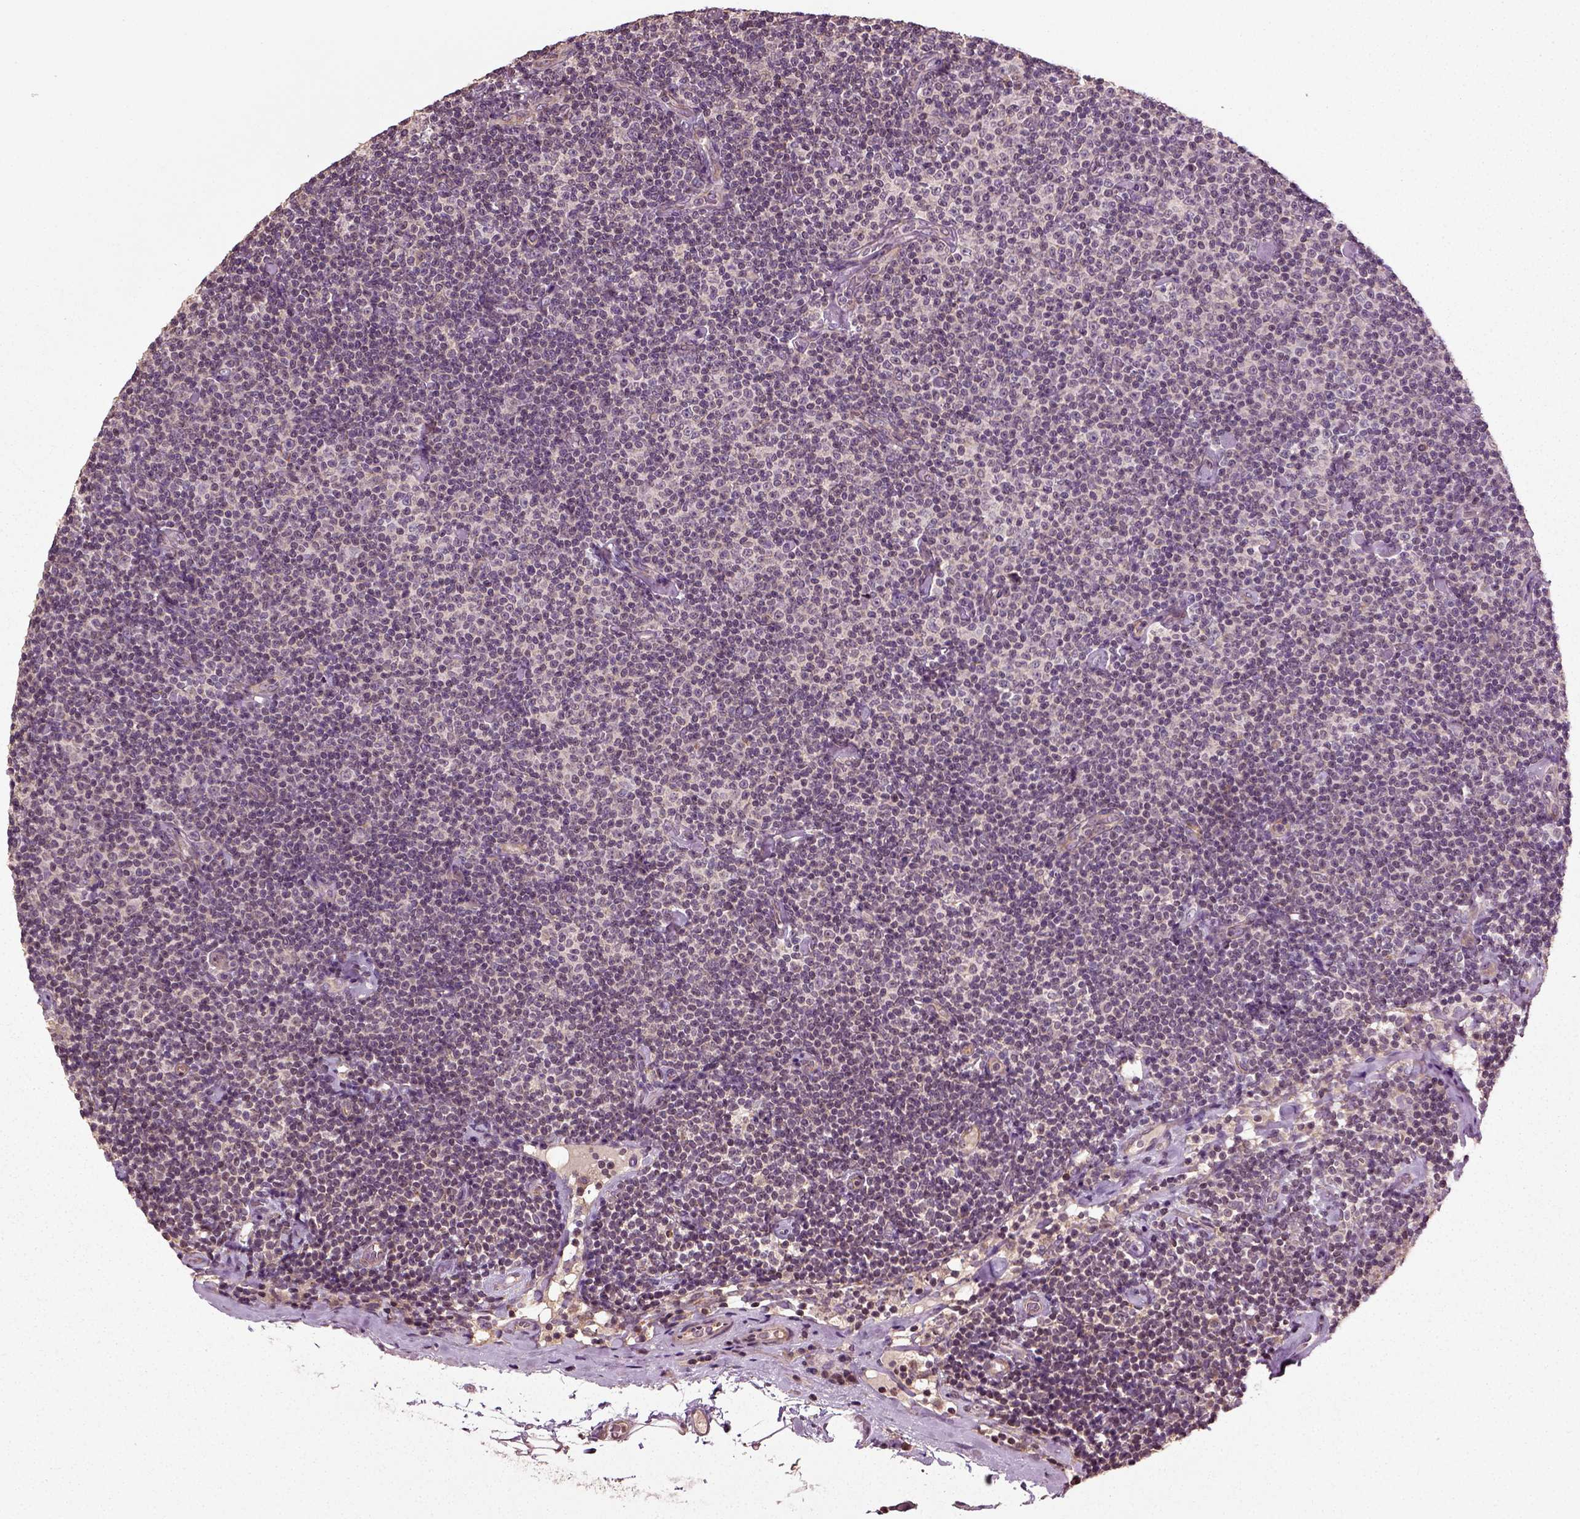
{"staining": {"intensity": "negative", "quantity": "none", "location": "none"}, "tissue": "lymphoma", "cell_type": "Tumor cells", "image_type": "cancer", "snomed": [{"axis": "morphology", "description": "Malignant lymphoma, non-Hodgkin's type, Low grade"}, {"axis": "topography", "description": "Lymph node"}], "caption": "This photomicrograph is of lymphoma stained with immunohistochemistry to label a protein in brown with the nuclei are counter-stained blue. There is no positivity in tumor cells.", "gene": "ERV3-1", "patient": {"sex": "male", "age": 81}}